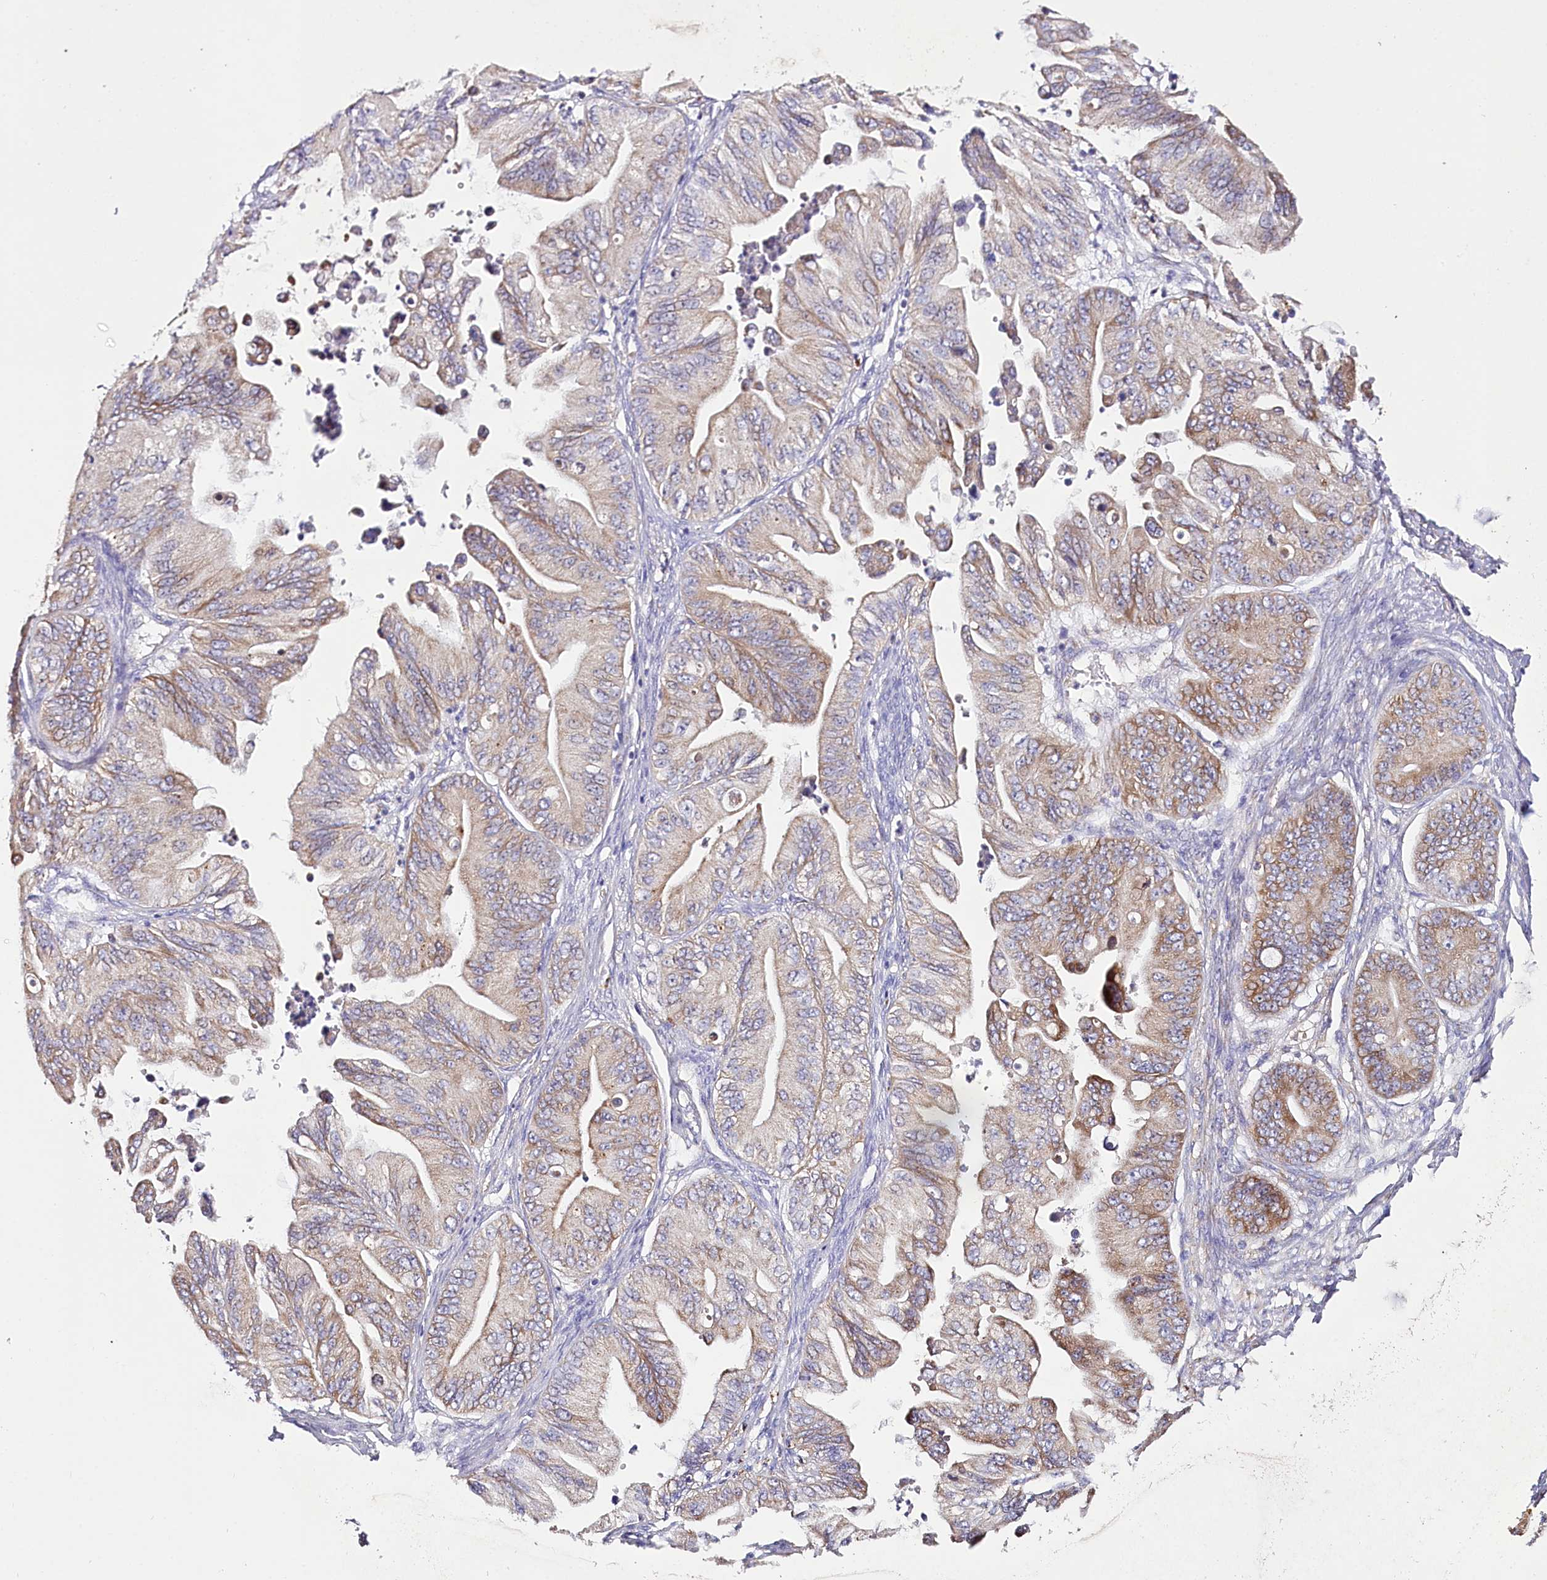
{"staining": {"intensity": "moderate", "quantity": "<25%", "location": "cytoplasmic/membranous"}, "tissue": "ovarian cancer", "cell_type": "Tumor cells", "image_type": "cancer", "snomed": [{"axis": "morphology", "description": "Cystadenocarcinoma, mucinous, NOS"}, {"axis": "topography", "description": "Ovary"}], "caption": "A micrograph showing moderate cytoplasmic/membranous staining in approximately <25% of tumor cells in mucinous cystadenocarcinoma (ovarian), as visualized by brown immunohistochemical staining.", "gene": "THUMPD3", "patient": {"sex": "female", "age": 71}}